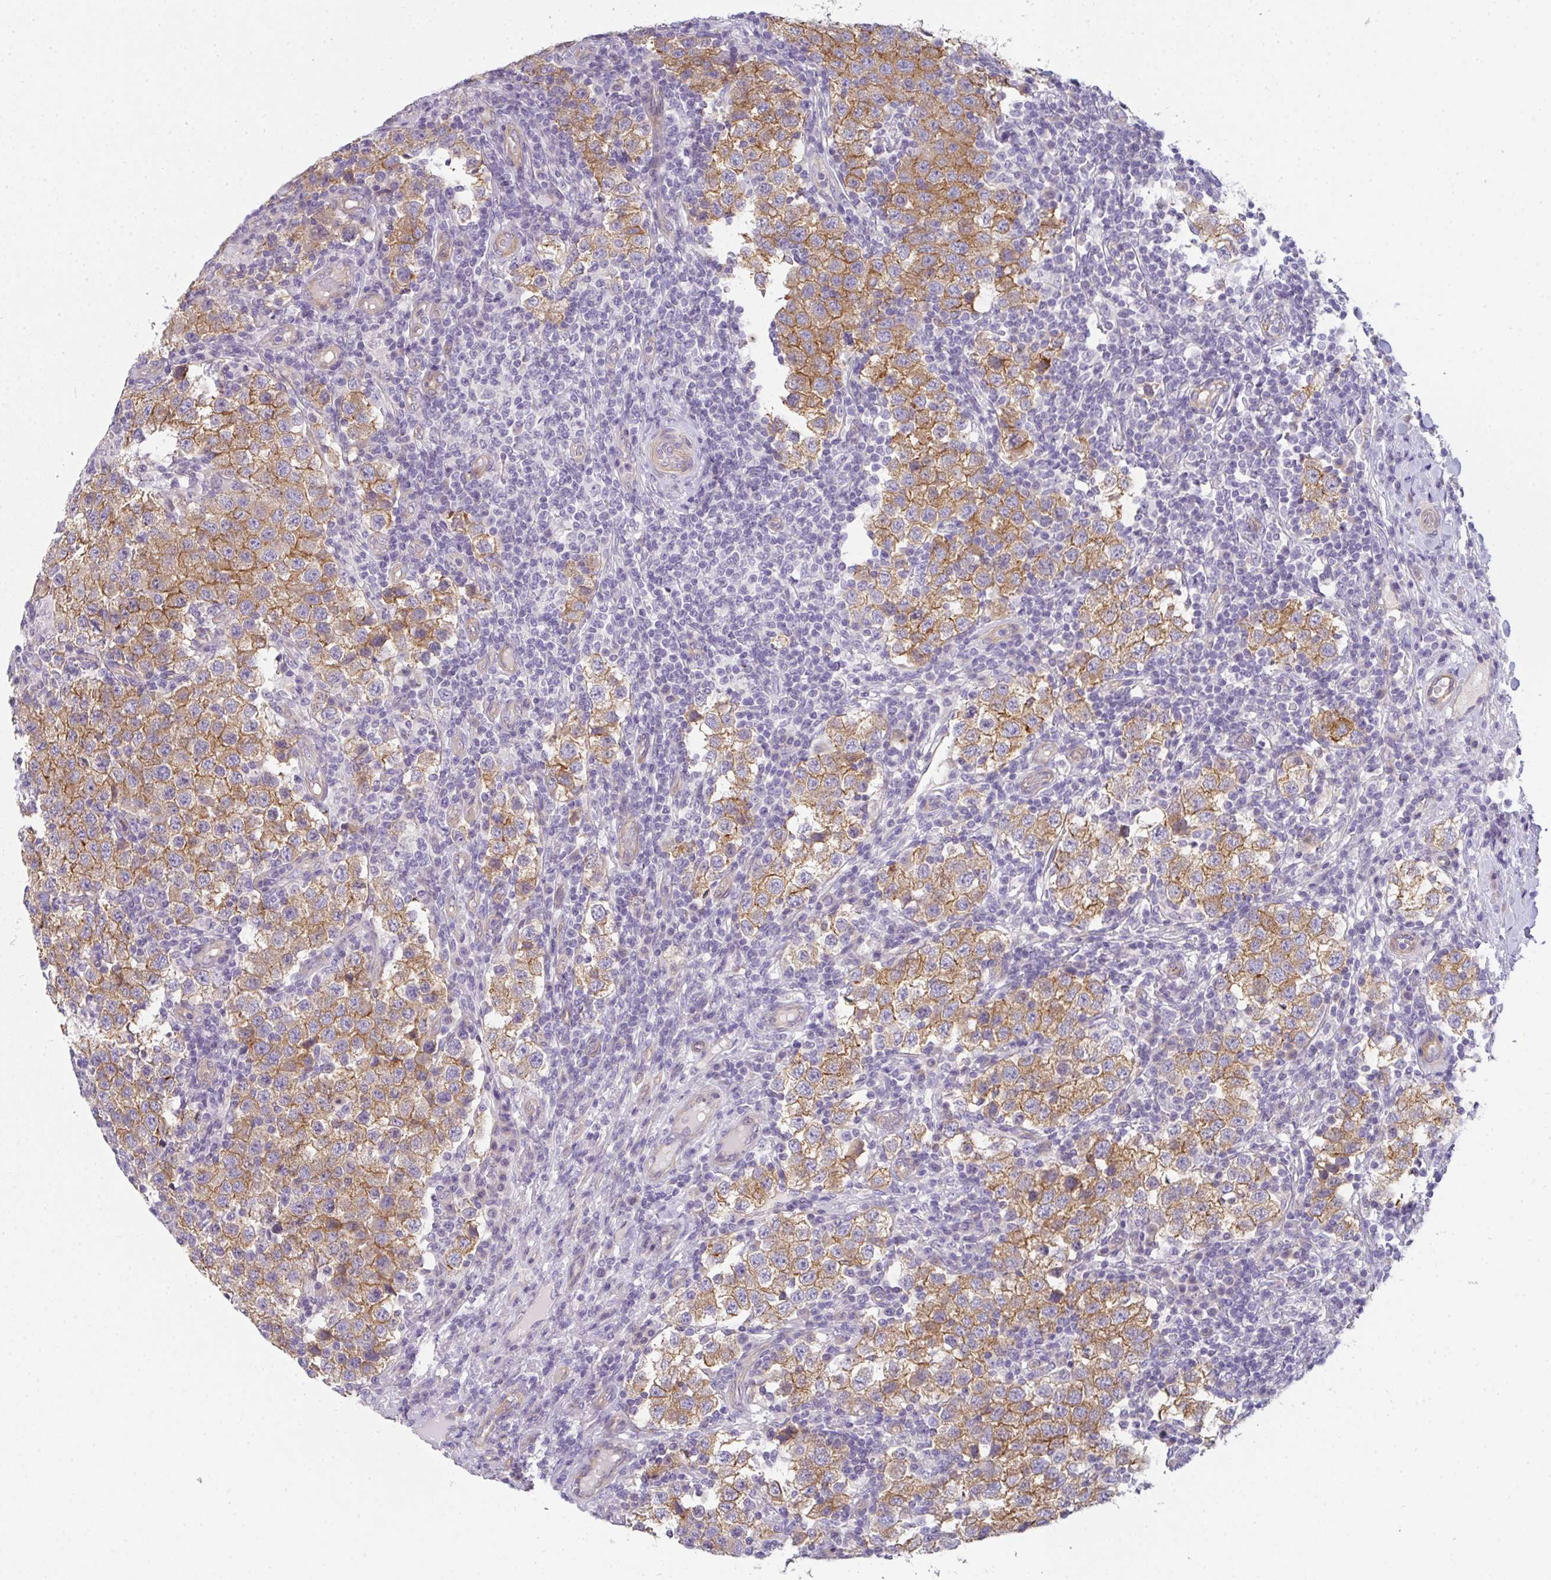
{"staining": {"intensity": "moderate", "quantity": ">75%", "location": "cytoplasmic/membranous"}, "tissue": "testis cancer", "cell_type": "Tumor cells", "image_type": "cancer", "snomed": [{"axis": "morphology", "description": "Seminoma, NOS"}, {"axis": "topography", "description": "Testis"}], "caption": "Testis cancer (seminoma) stained with a protein marker demonstrates moderate staining in tumor cells.", "gene": "FILIP1", "patient": {"sex": "male", "age": 34}}